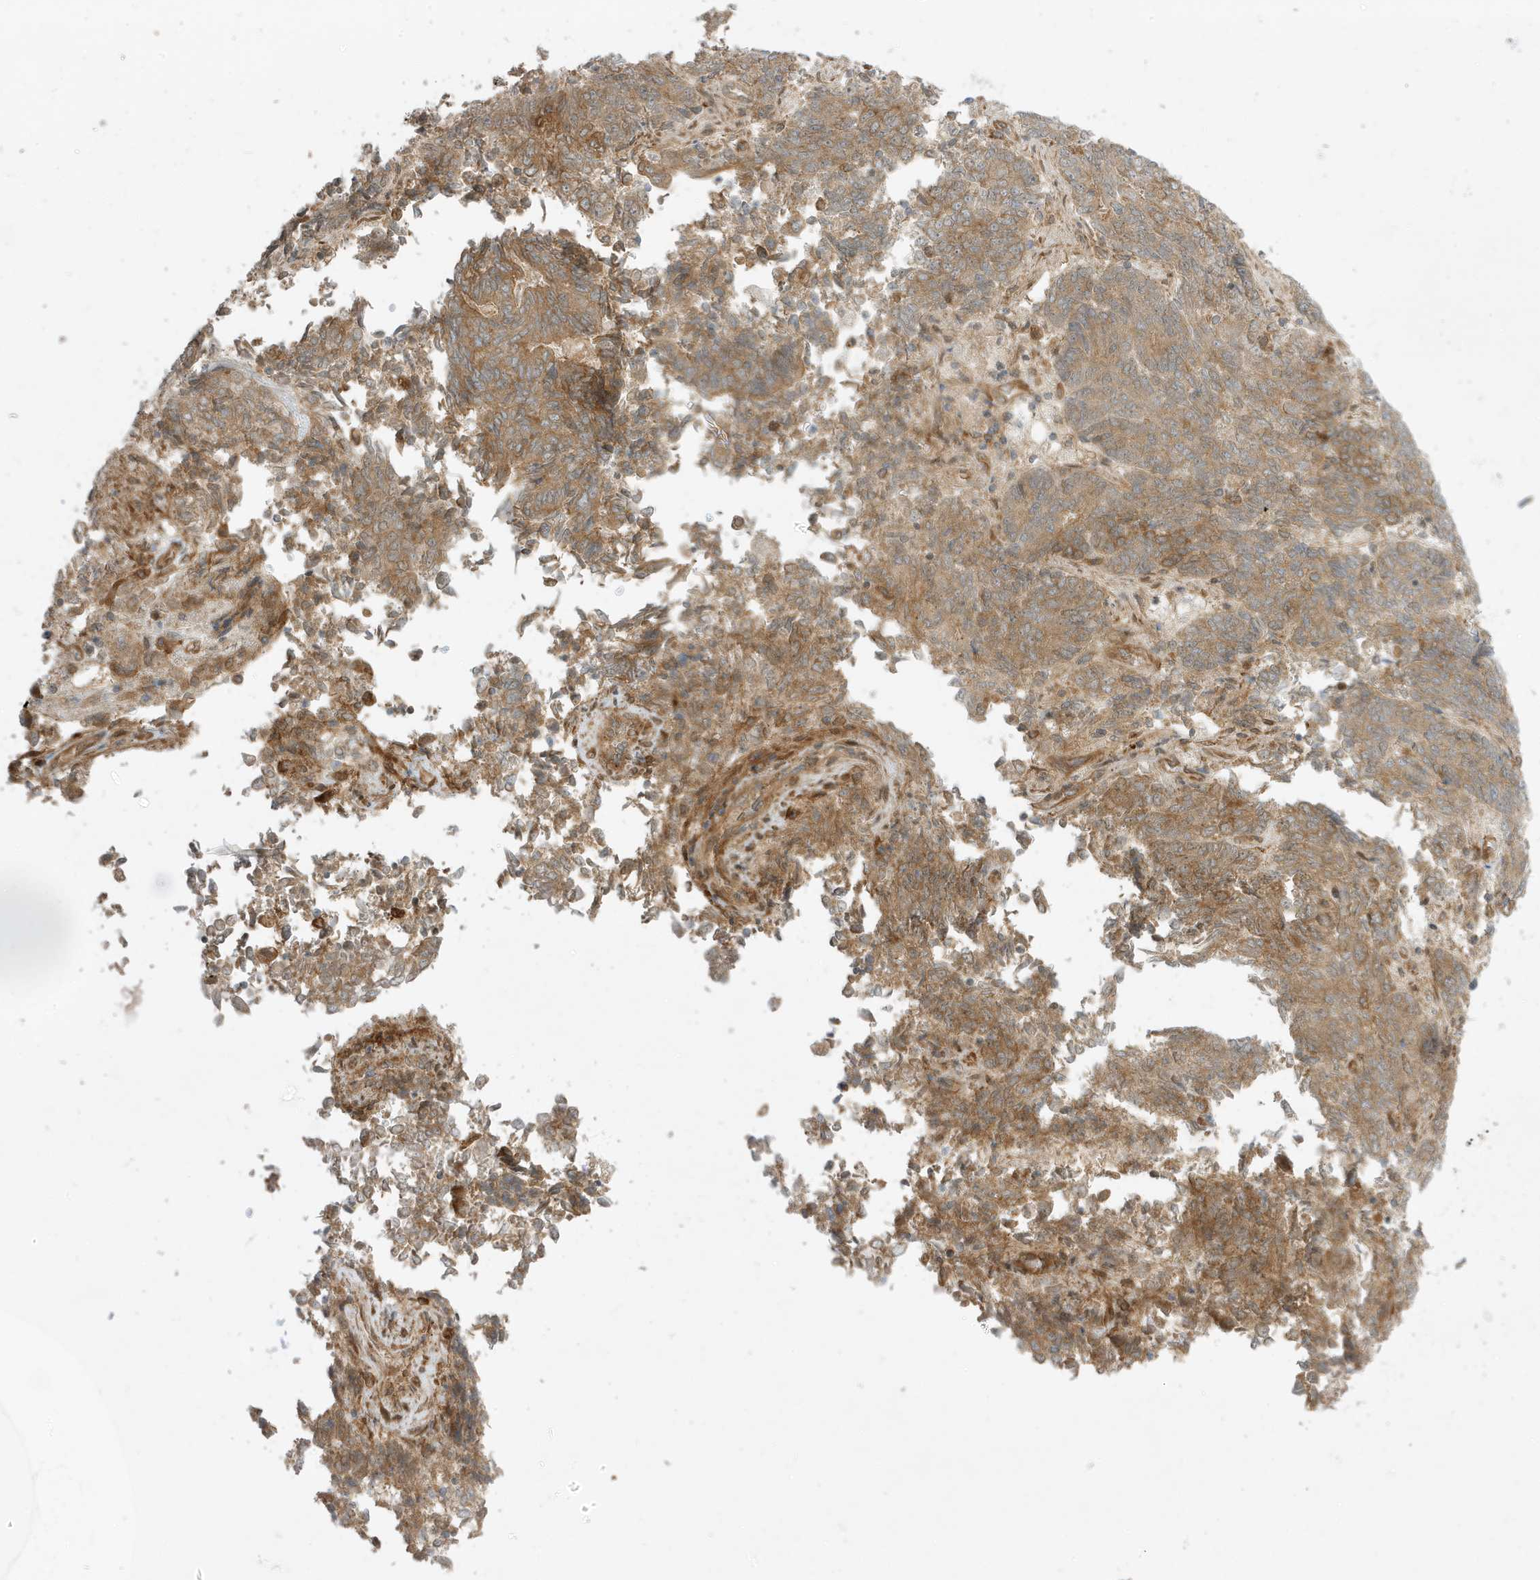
{"staining": {"intensity": "moderate", "quantity": ">75%", "location": "cytoplasmic/membranous"}, "tissue": "endometrial cancer", "cell_type": "Tumor cells", "image_type": "cancer", "snomed": [{"axis": "morphology", "description": "Adenocarcinoma, NOS"}, {"axis": "topography", "description": "Endometrium"}], "caption": "Immunohistochemistry (DAB (3,3'-diaminobenzidine)) staining of endometrial cancer (adenocarcinoma) exhibits moderate cytoplasmic/membranous protein staining in approximately >75% of tumor cells. The staining is performed using DAB brown chromogen to label protein expression. The nuclei are counter-stained blue using hematoxylin.", "gene": "SCARF2", "patient": {"sex": "female", "age": 80}}